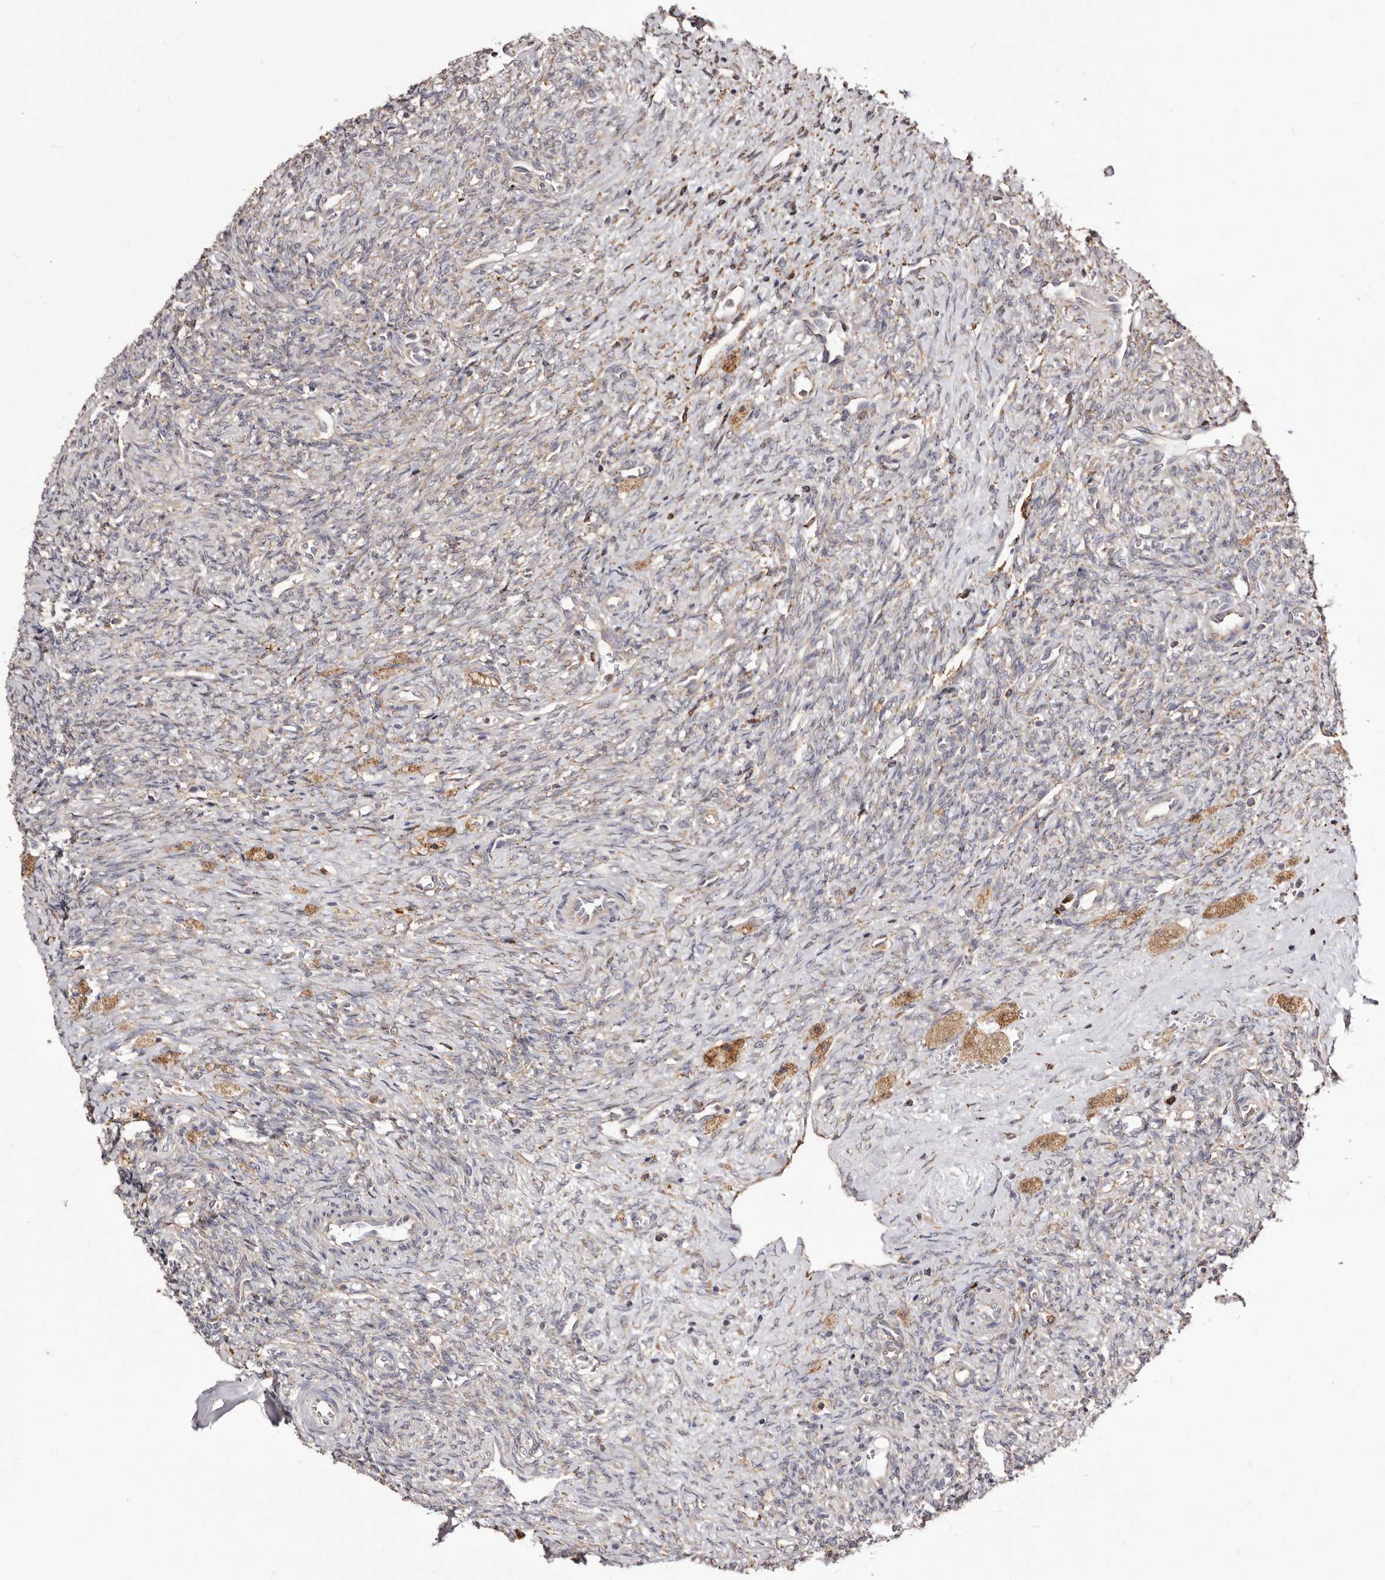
{"staining": {"intensity": "moderate", "quantity": ">75%", "location": "cytoplasmic/membranous"}, "tissue": "ovary", "cell_type": "Follicle cells", "image_type": "normal", "snomed": [{"axis": "morphology", "description": "Normal tissue, NOS"}, {"axis": "topography", "description": "Ovary"}], "caption": "Ovary stained for a protein demonstrates moderate cytoplasmic/membranous positivity in follicle cells. The staining was performed using DAB (3,3'-diaminobenzidine) to visualize the protein expression in brown, while the nuclei were stained in blue with hematoxylin (Magnification: 20x).", "gene": "ACBD6", "patient": {"sex": "female", "age": 41}}